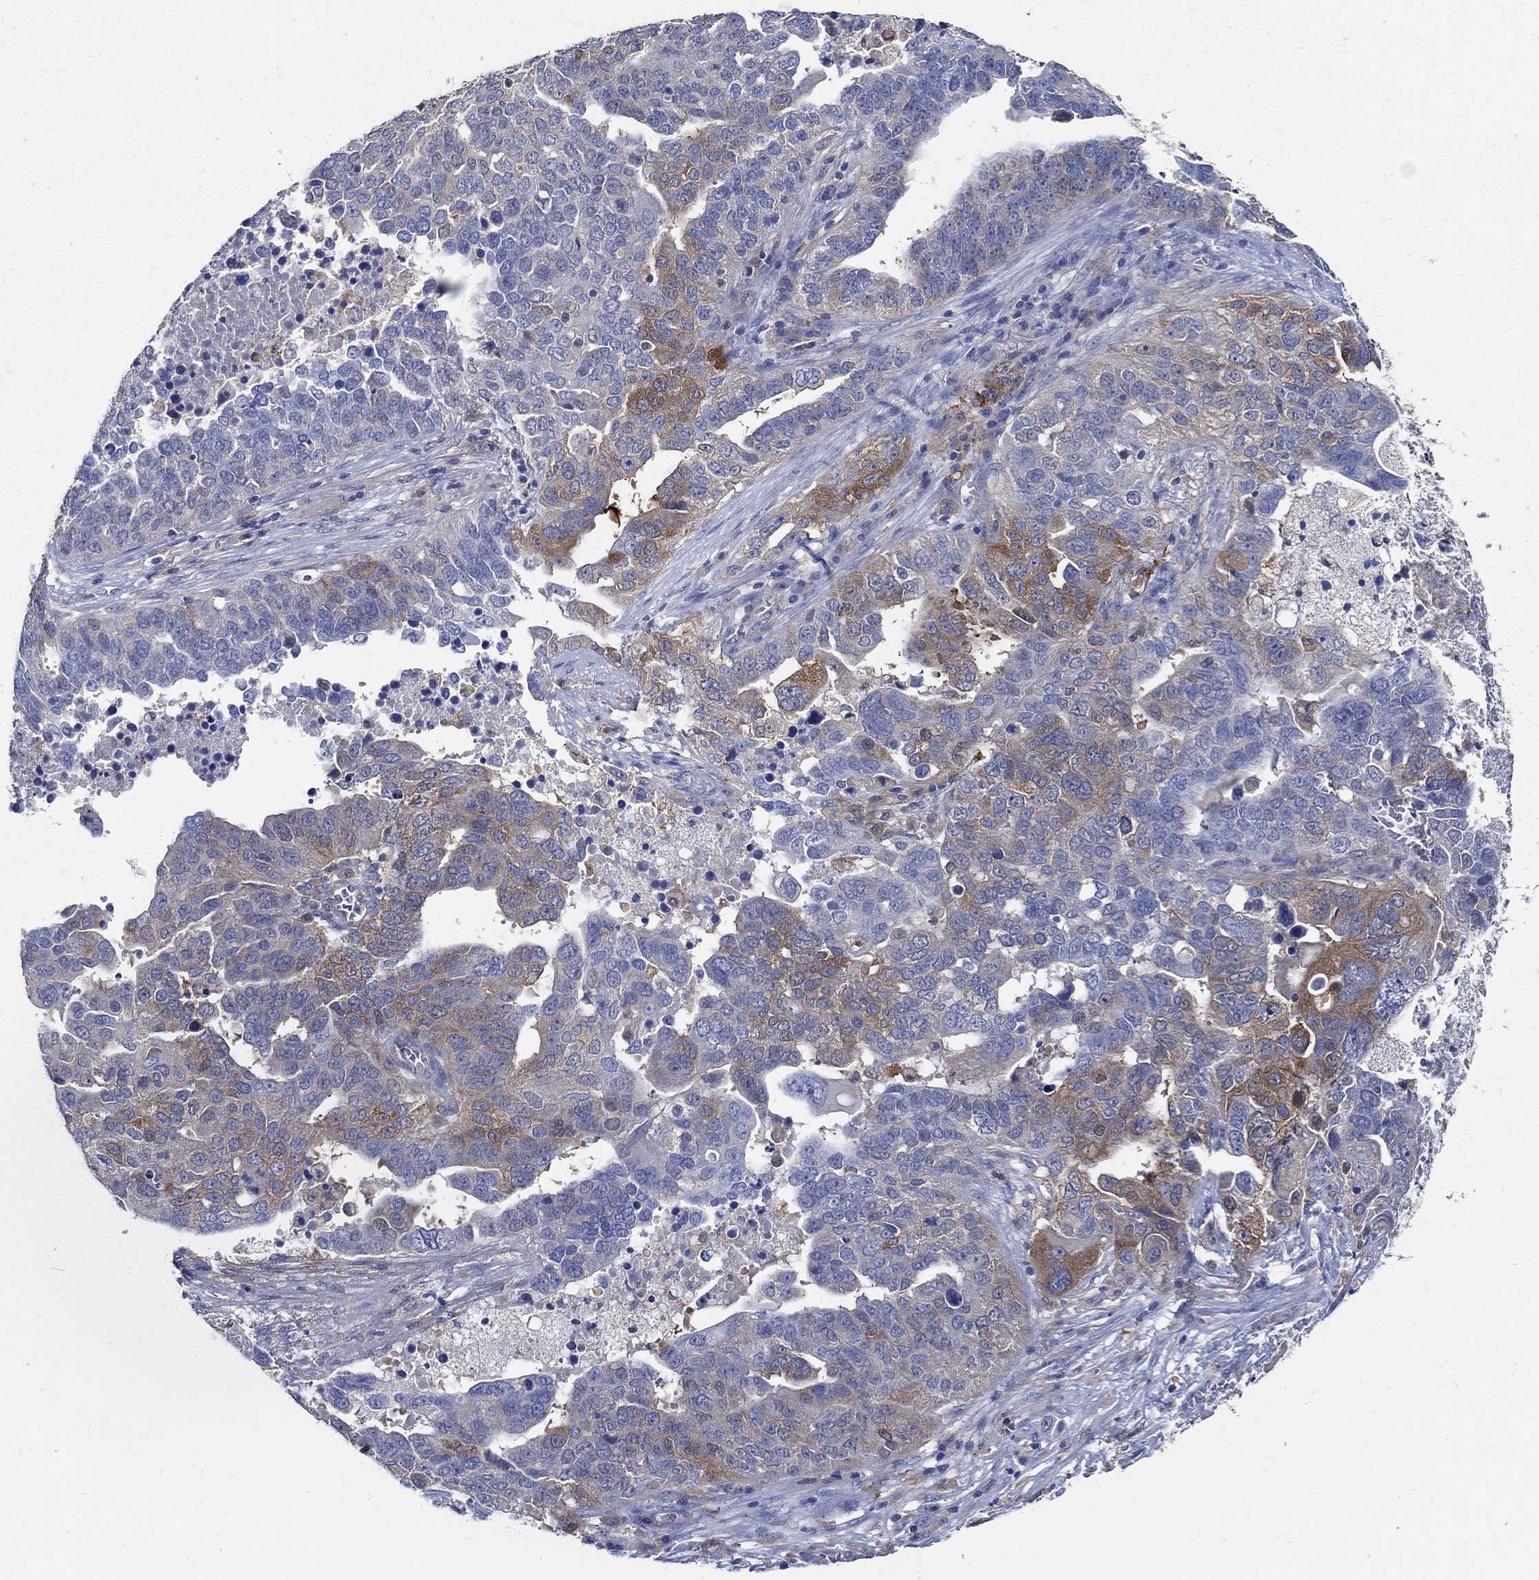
{"staining": {"intensity": "strong", "quantity": "<25%", "location": "cytoplasmic/membranous"}, "tissue": "ovarian cancer", "cell_type": "Tumor cells", "image_type": "cancer", "snomed": [{"axis": "morphology", "description": "Carcinoma, endometroid"}, {"axis": "topography", "description": "Soft tissue"}, {"axis": "topography", "description": "Ovary"}], "caption": "Protein staining exhibits strong cytoplasmic/membranous staining in approximately <25% of tumor cells in endometroid carcinoma (ovarian). (IHC, brightfield microscopy, high magnification).", "gene": "MTHFR", "patient": {"sex": "female", "age": 52}}